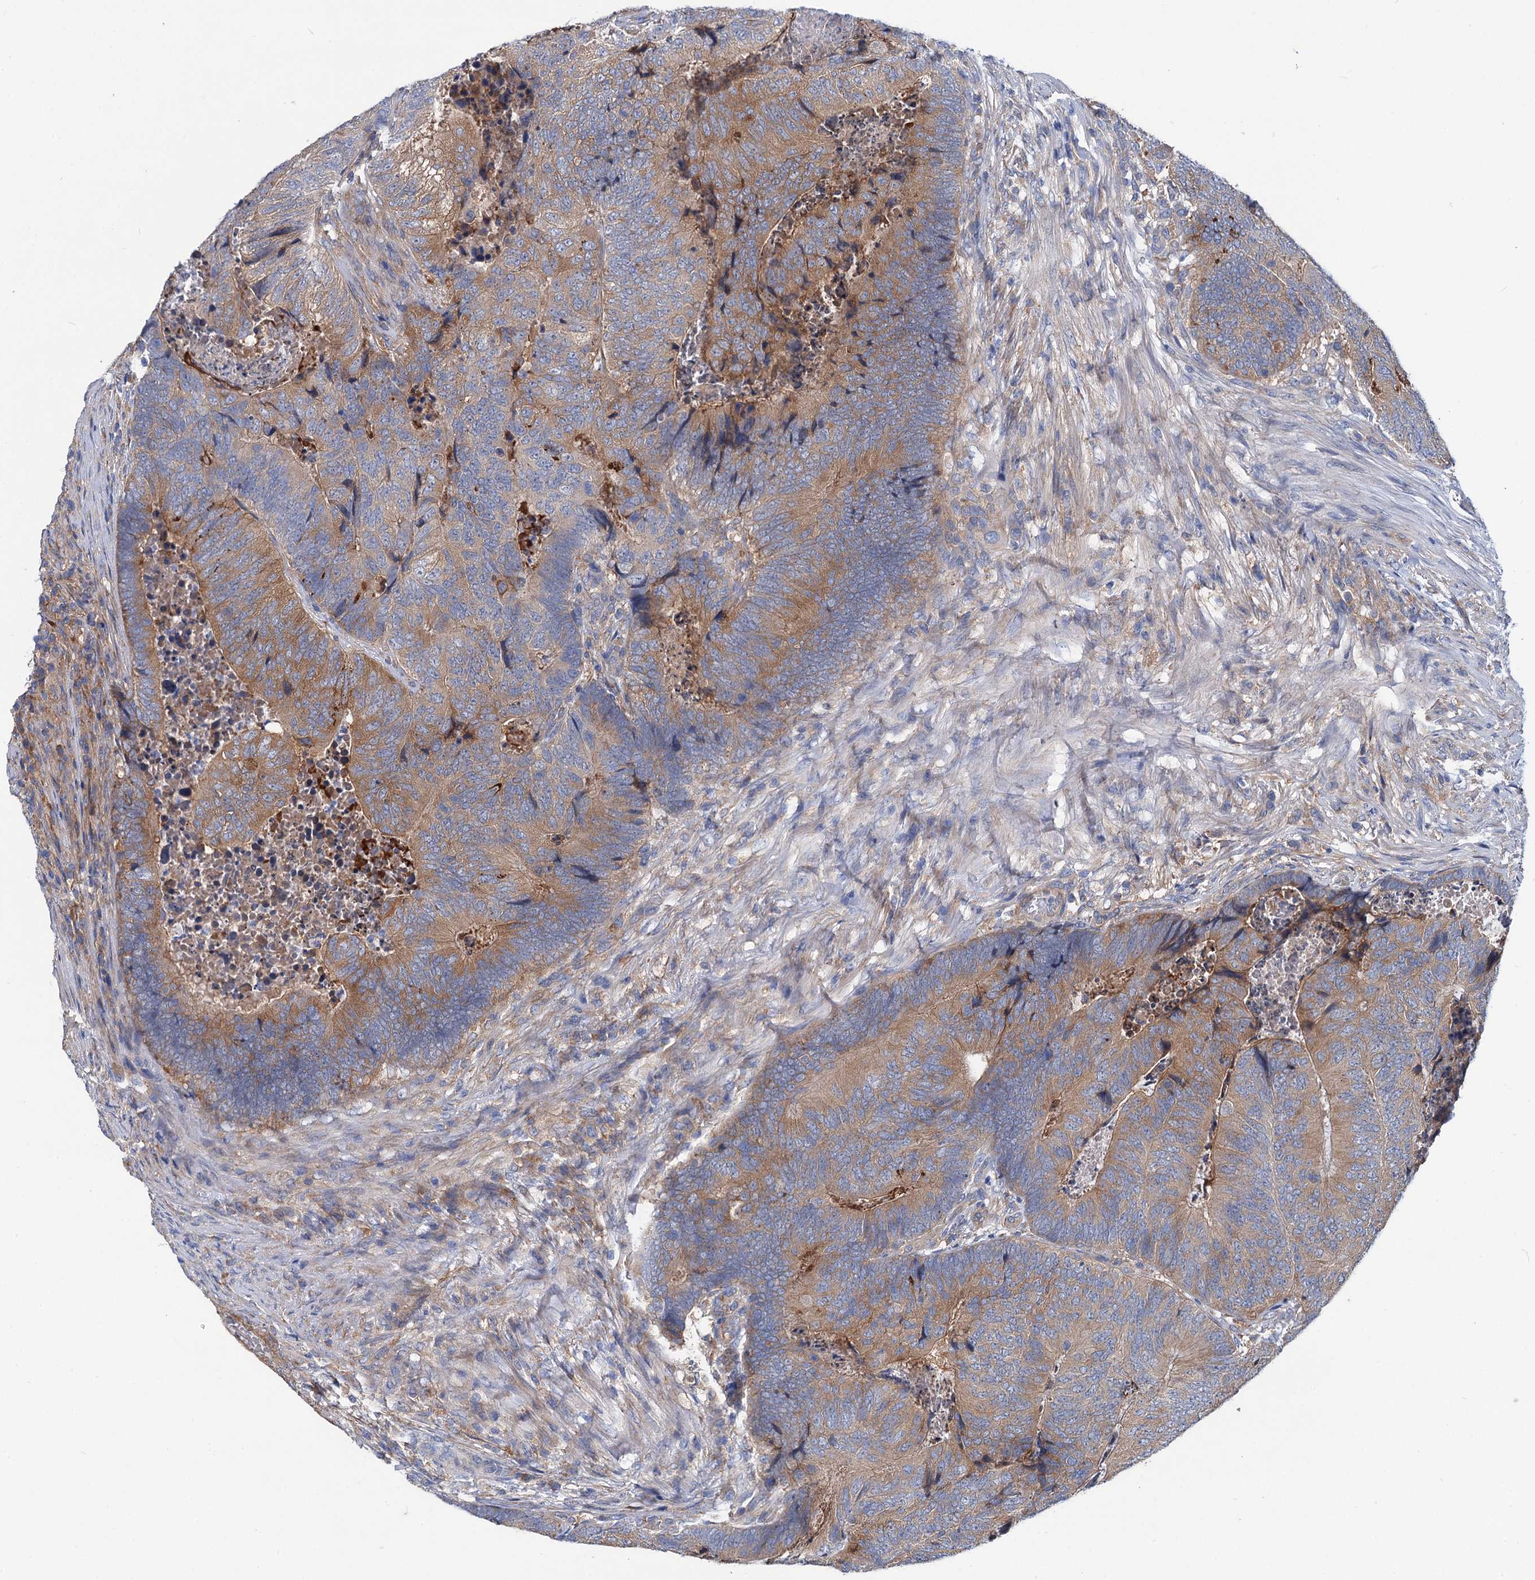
{"staining": {"intensity": "moderate", "quantity": ">75%", "location": "cytoplasmic/membranous"}, "tissue": "colorectal cancer", "cell_type": "Tumor cells", "image_type": "cancer", "snomed": [{"axis": "morphology", "description": "Adenocarcinoma, NOS"}, {"axis": "topography", "description": "Colon"}], "caption": "Brown immunohistochemical staining in human colorectal adenocarcinoma shows moderate cytoplasmic/membranous staining in approximately >75% of tumor cells. (Stains: DAB (3,3'-diaminobenzidine) in brown, nuclei in blue, Microscopy: brightfield microscopy at high magnification).", "gene": "TRIM55", "patient": {"sex": "female", "age": 67}}